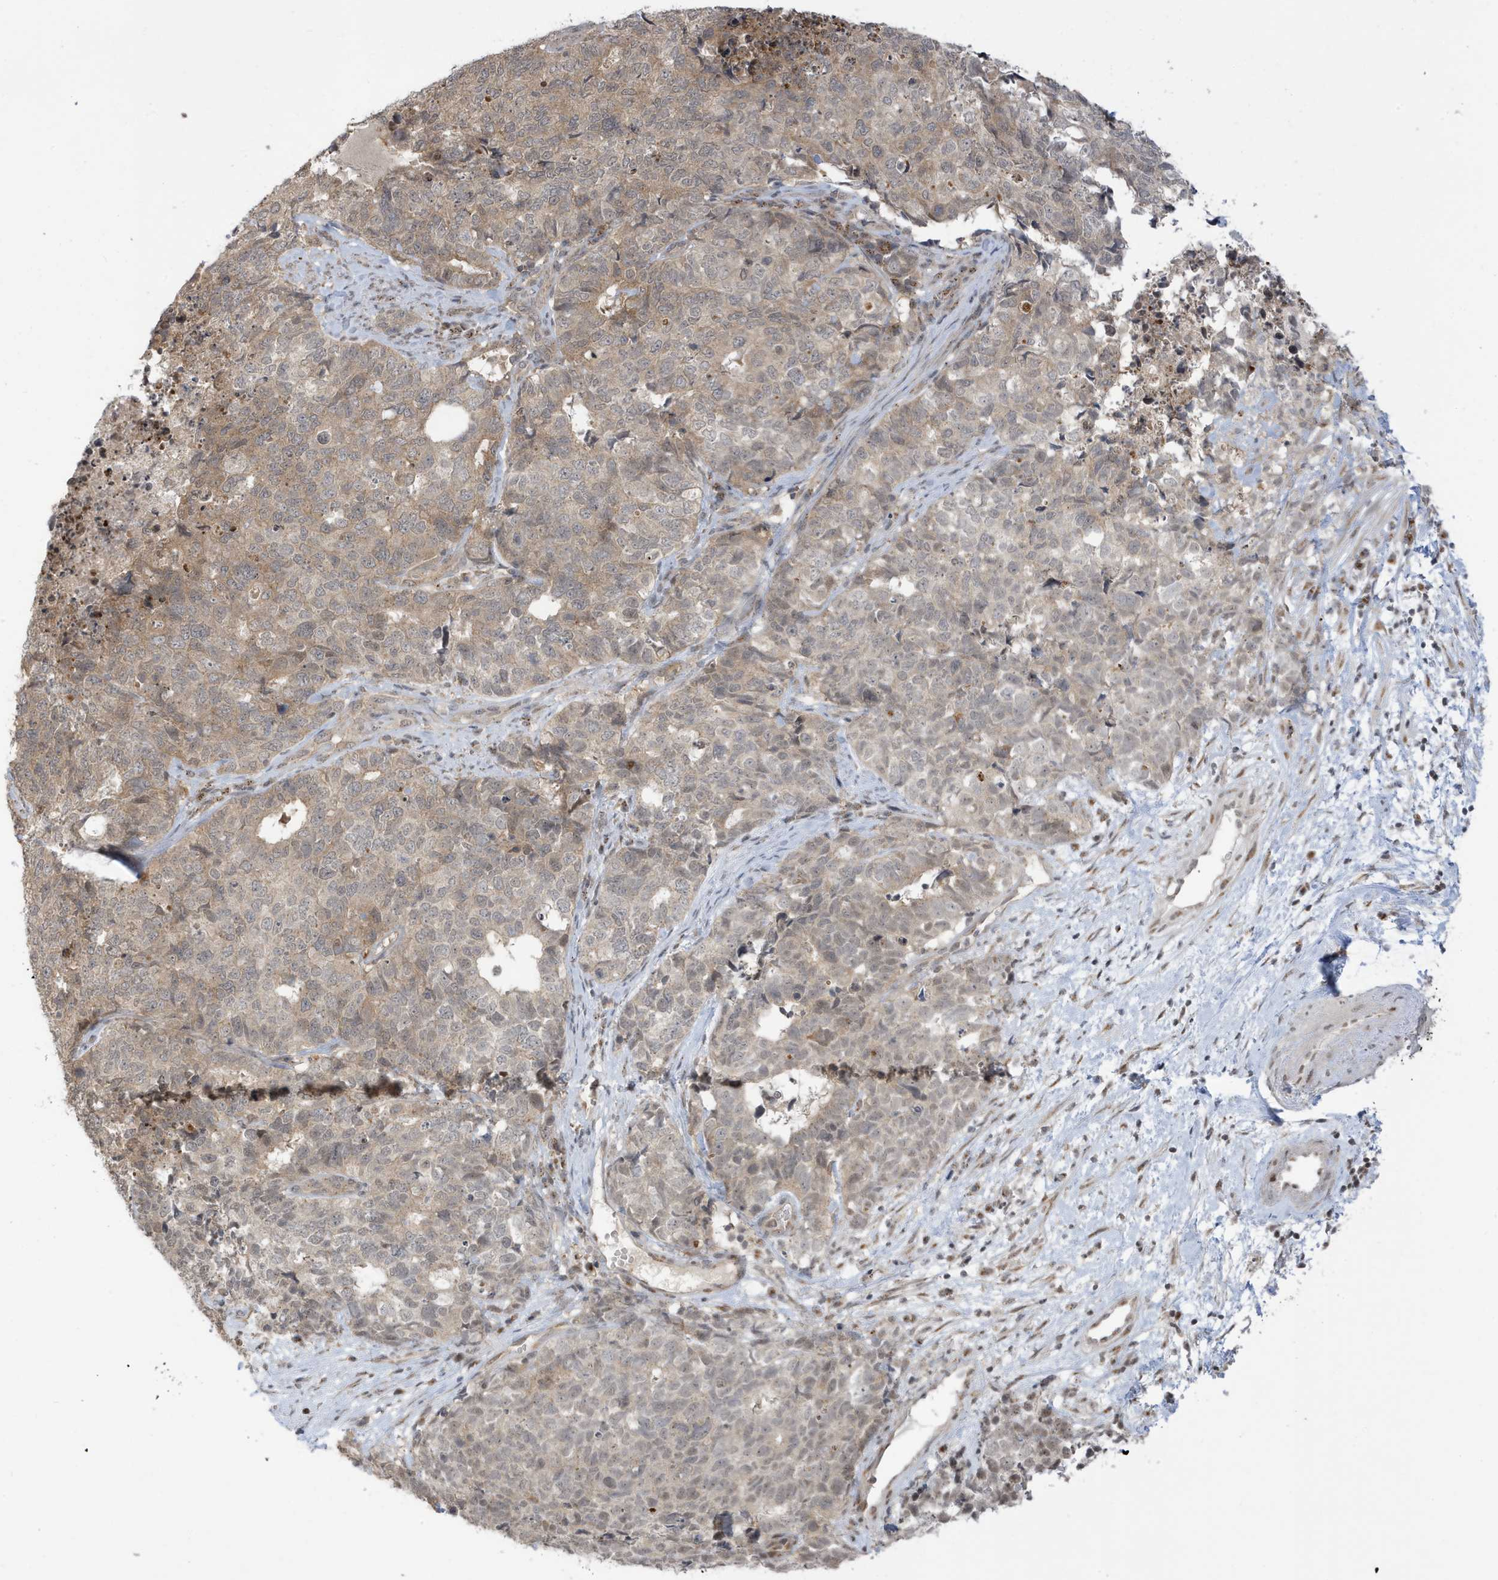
{"staining": {"intensity": "weak", "quantity": ">75%", "location": "cytoplasmic/membranous,nuclear"}, "tissue": "cervical cancer", "cell_type": "Tumor cells", "image_type": "cancer", "snomed": [{"axis": "morphology", "description": "Squamous cell carcinoma, NOS"}, {"axis": "topography", "description": "Cervix"}], "caption": "Tumor cells demonstrate low levels of weak cytoplasmic/membranous and nuclear staining in approximately >75% of cells in human cervical cancer (squamous cell carcinoma).", "gene": "TAB3", "patient": {"sex": "female", "age": 63}}